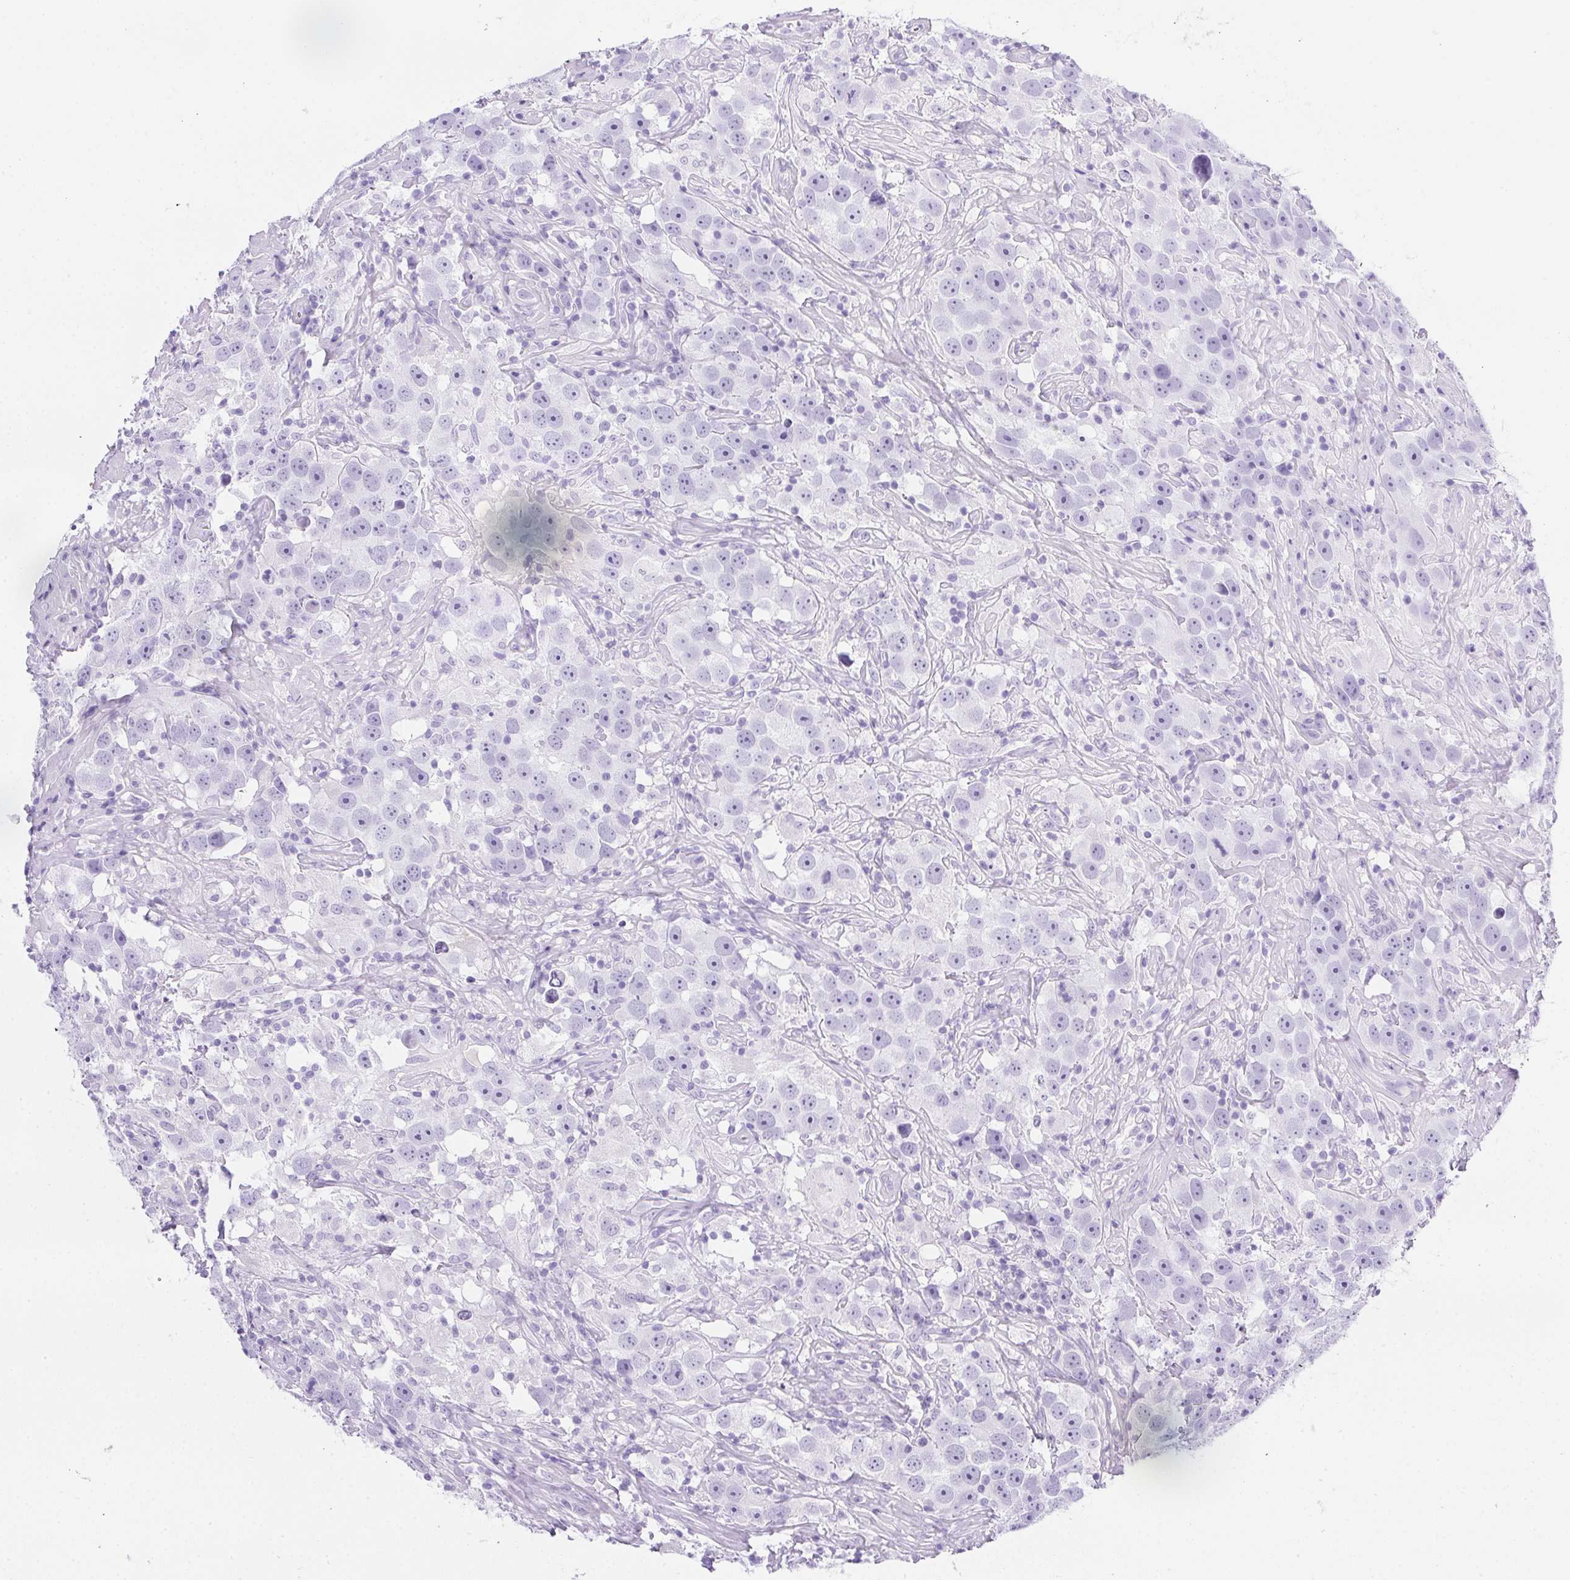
{"staining": {"intensity": "negative", "quantity": "none", "location": "none"}, "tissue": "testis cancer", "cell_type": "Tumor cells", "image_type": "cancer", "snomed": [{"axis": "morphology", "description": "Seminoma, NOS"}, {"axis": "topography", "description": "Testis"}], "caption": "High magnification brightfield microscopy of testis cancer stained with DAB (3,3'-diaminobenzidine) (brown) and counterstained with hematoxylin (blue): tumor cells show no significant positivity.", "gene": "SPACA5B", "patient": {"sex": "male", "age": 49}}